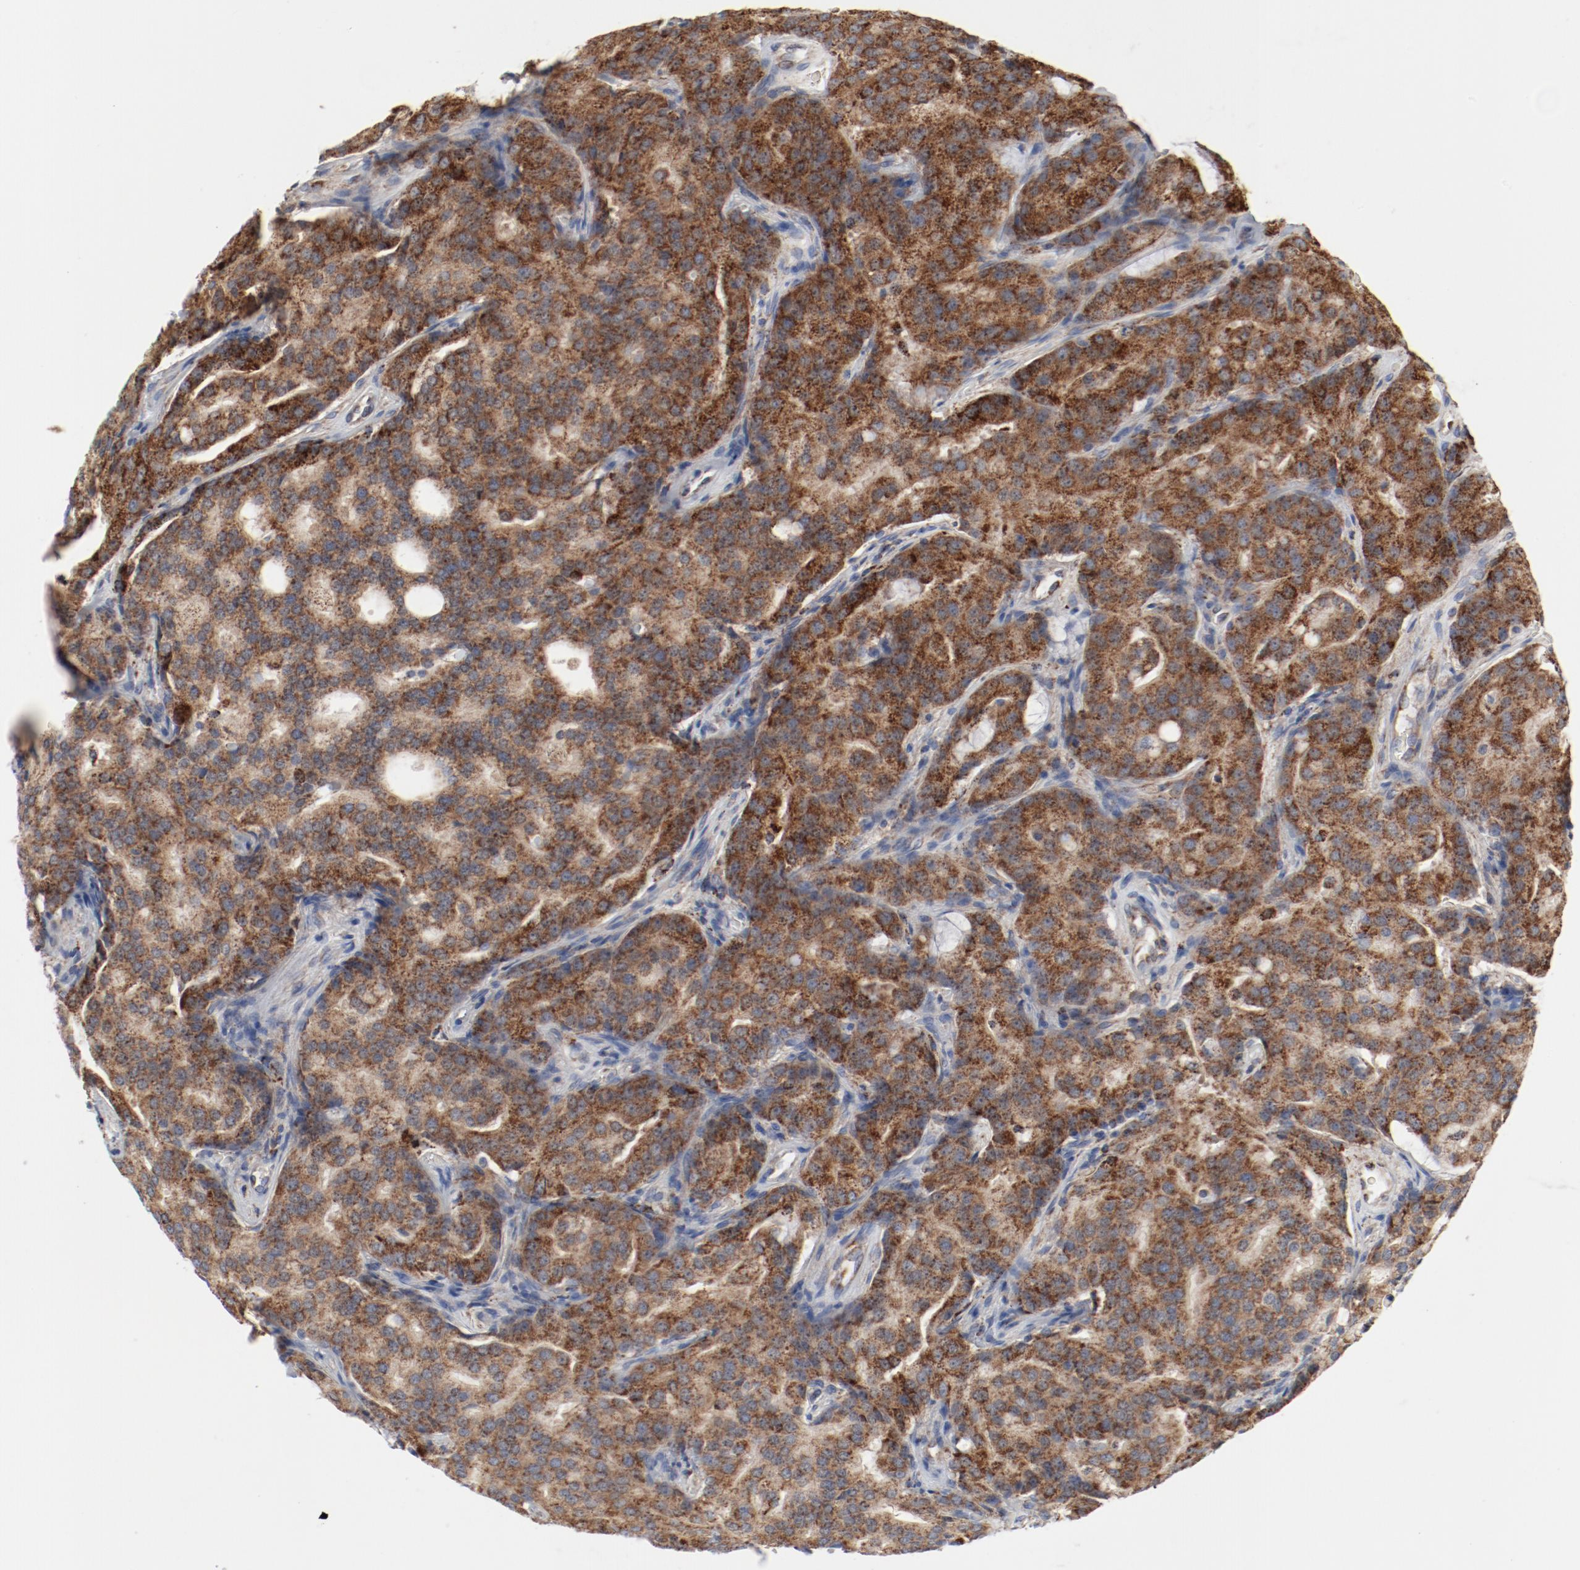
{"staining": {"intensity": "strong", "quantity": ">75%", "location": "cytoplasmic/membranous"}, "tissue": "prostate cancer", "cell_type": "Tumor cells", "image_type": "cancer", "snomed": [{"axis": "morphology", "description": "Adenocarcinoma, High grade"}, {"axis": "topography", "description": "Prostate"}], "caption": "This is an image of IHC staining of prostate adenocarcinoma (high-grade), which shows strong positivity in the cytoplasmic/membranous of tumor cells.", "gene": "SETD3", "patient": {"sex": "male", "age": 72}}